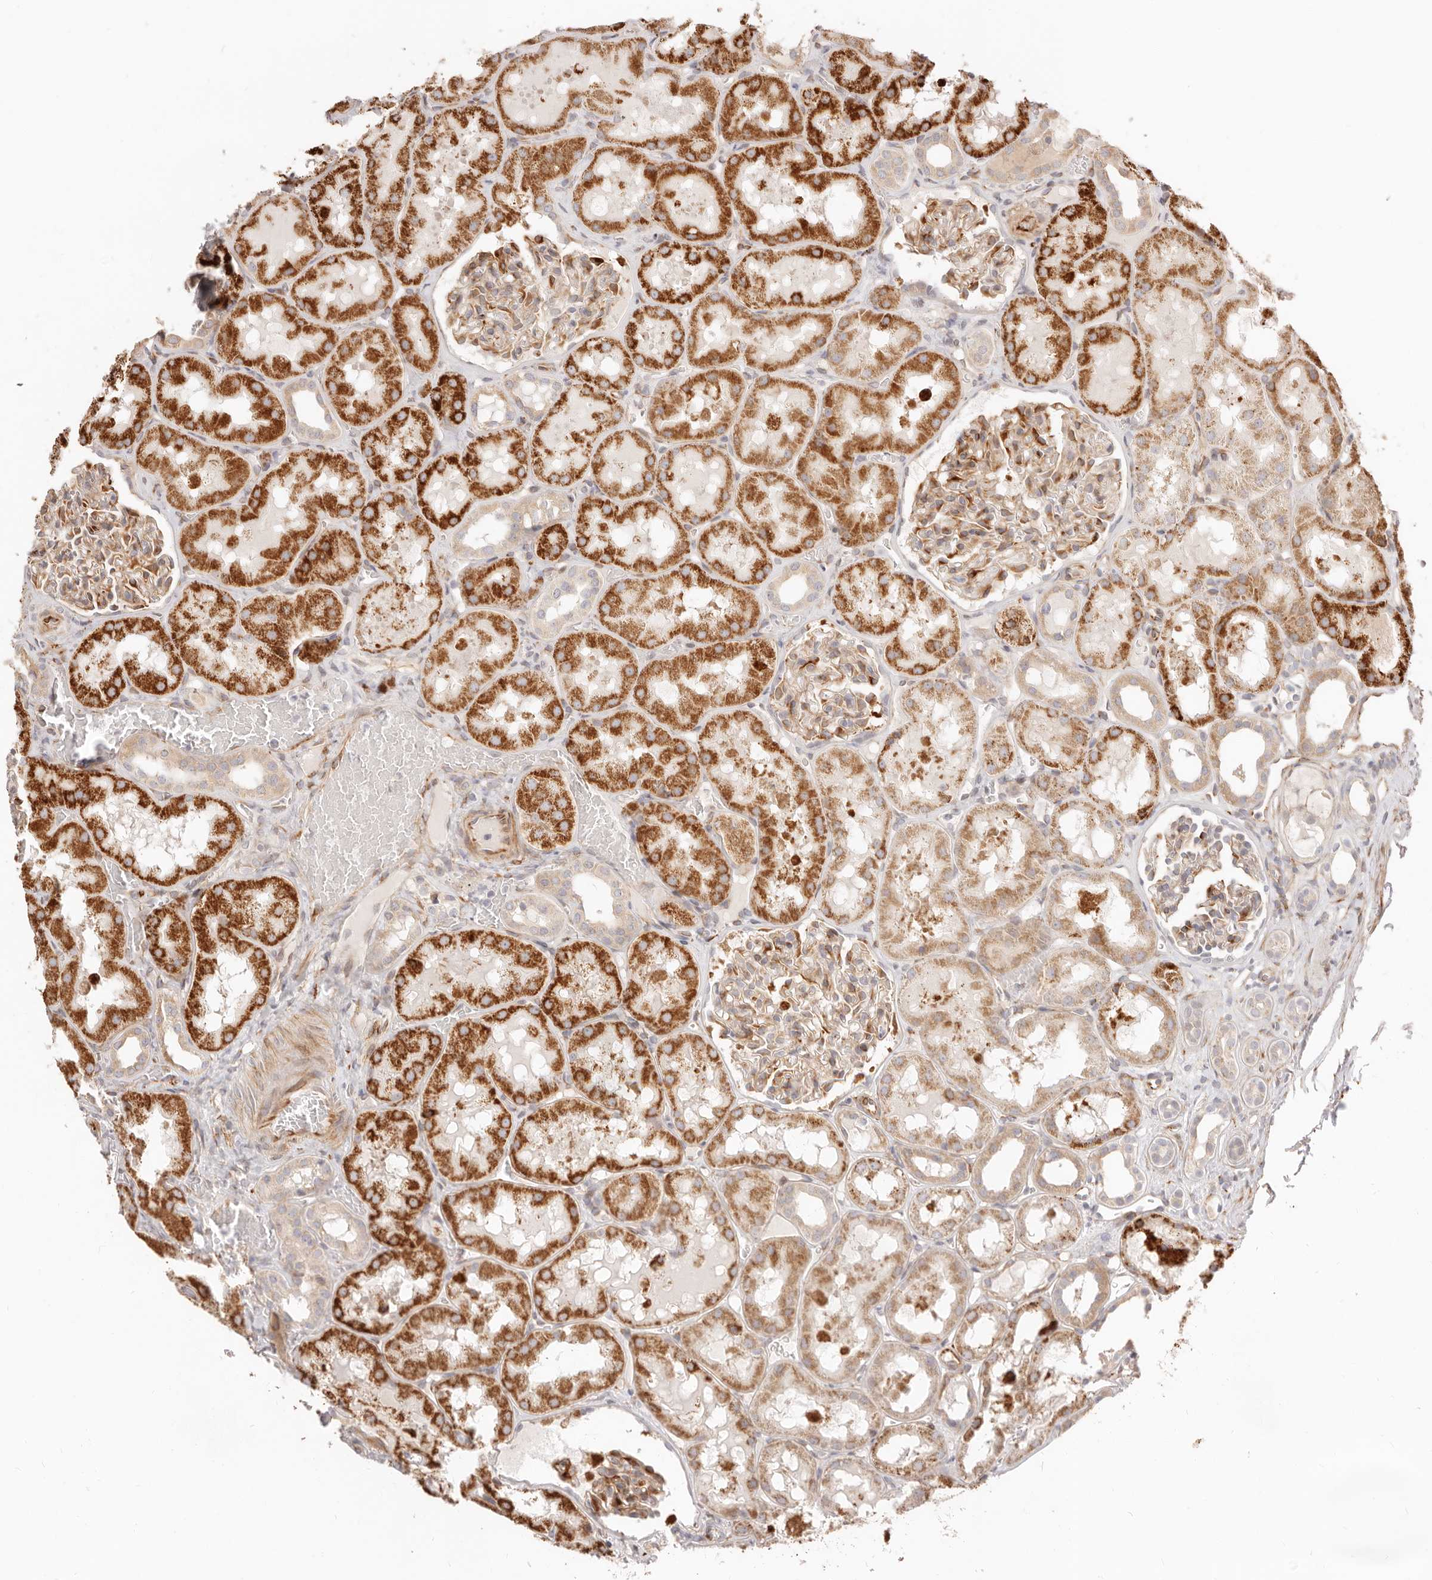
{"staining": {"intensity": "moderate", "quantity": "25%-75%", "location": "cytoplasmic/membranous"}, "tissue": "kidney", "cell_type": "Cells in glomeruli", "image_type": "normal", "snomed": [{"axis": "morphology", "description": "Normal tissue, NOS"}, {"axis": "topography", "description": "Kidney"}, {"axis": "topography", "description": "Urinary bladder"}], "caption": "This is a photomicrograph of immunohistochemistry staining of normal kidney, which shows moderate positivity in the cytoplasmic/membranous of cells in glomeruli.", "gene": "SASS6", "patient": {"sex": "male", "age": 16}}